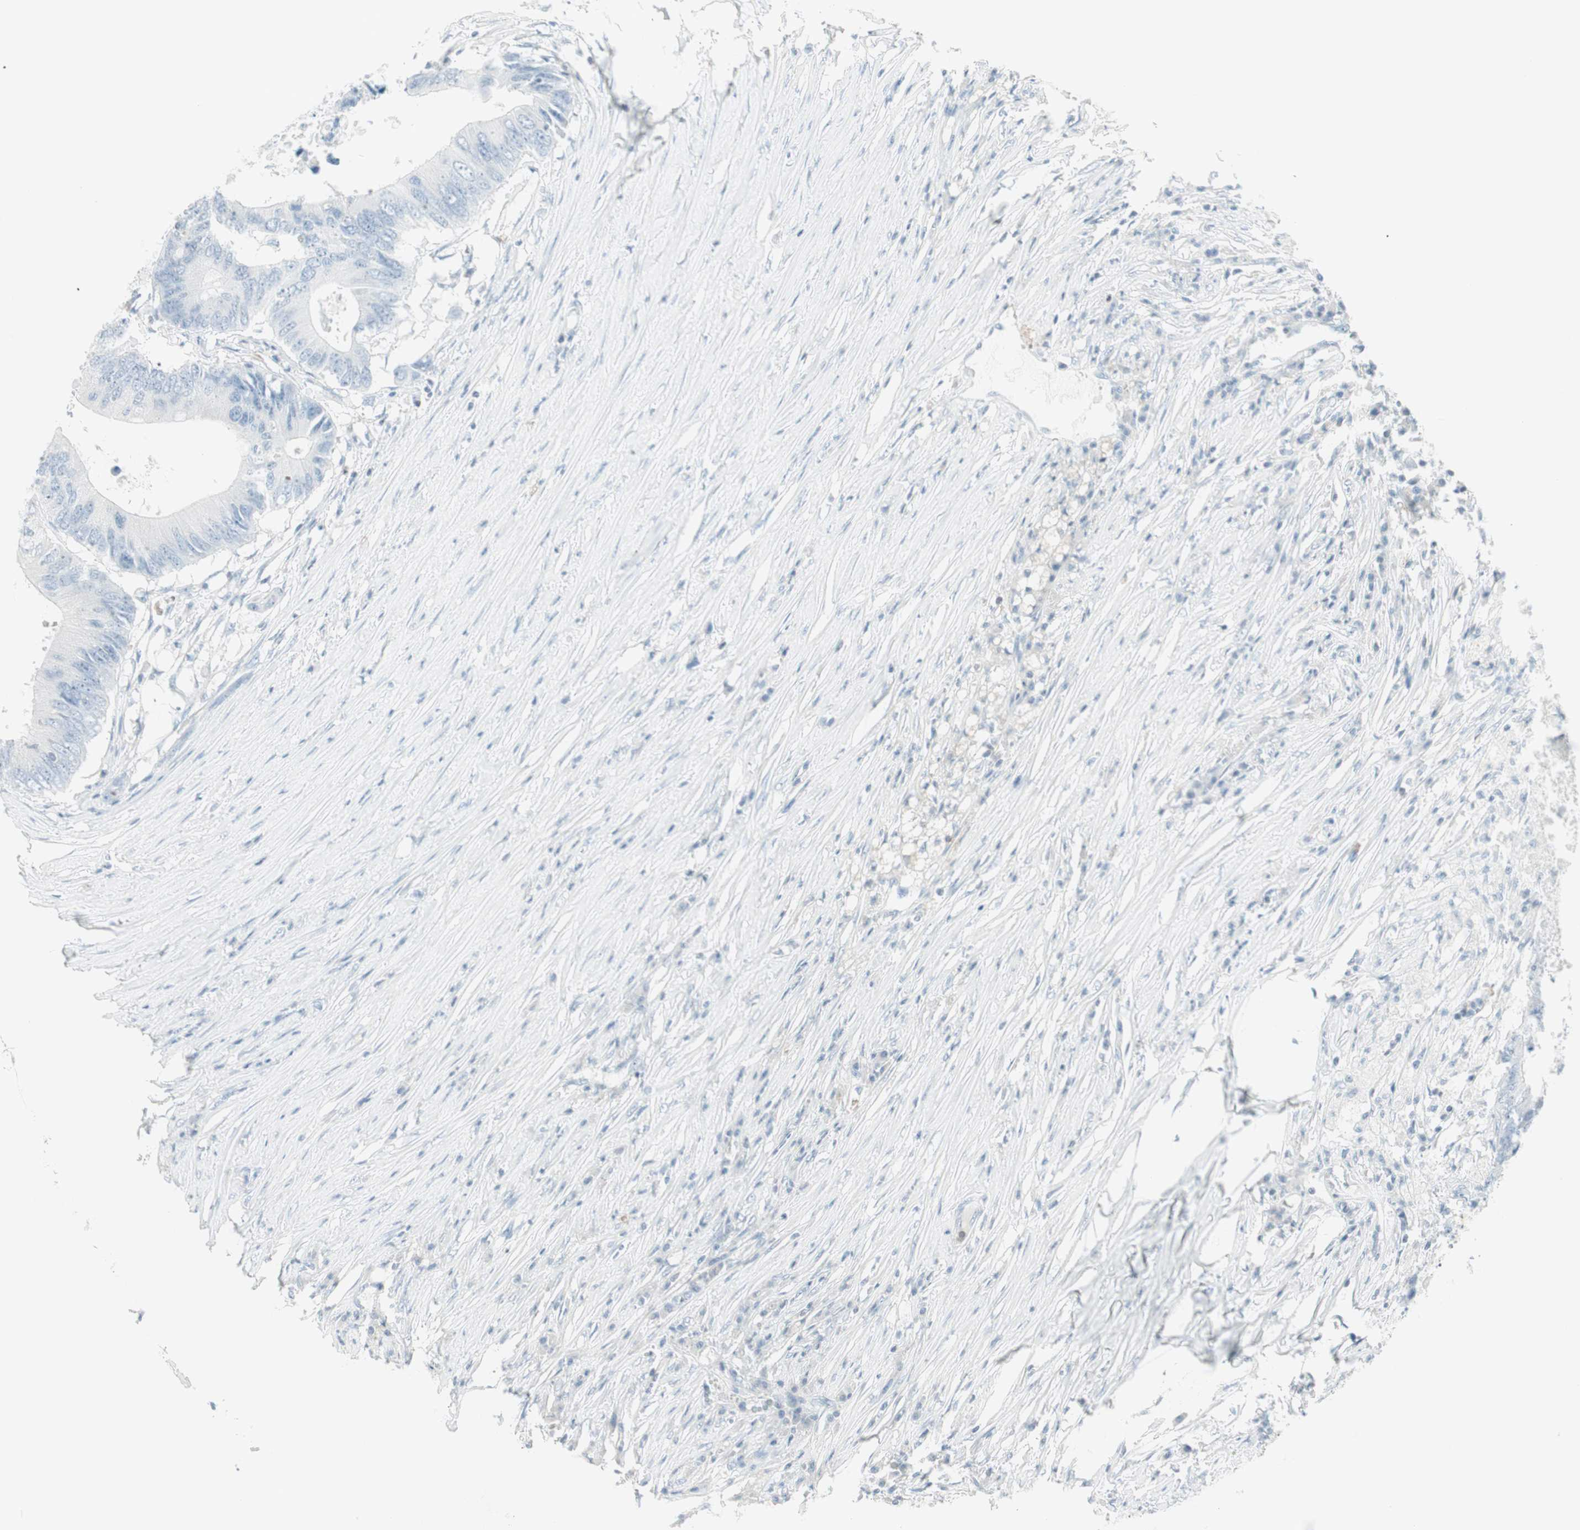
{"staining": {"intensity": "negative", "quantity": "none", "location": "none"}, "tissue": "colorectal cancer", "cell_type": "Tumor cells", "image_type": "cancer", "snomed": [{"axis": "morphology", "description": "Adenocarcinoma, NOS"}, {"axis": "topography", "description": "Colon"}], "caption": "Tumor cells show no significant staining in colorectal cancer.", "gene": "MAP4K1", "patient": {"sex": "male", "age": 71}}